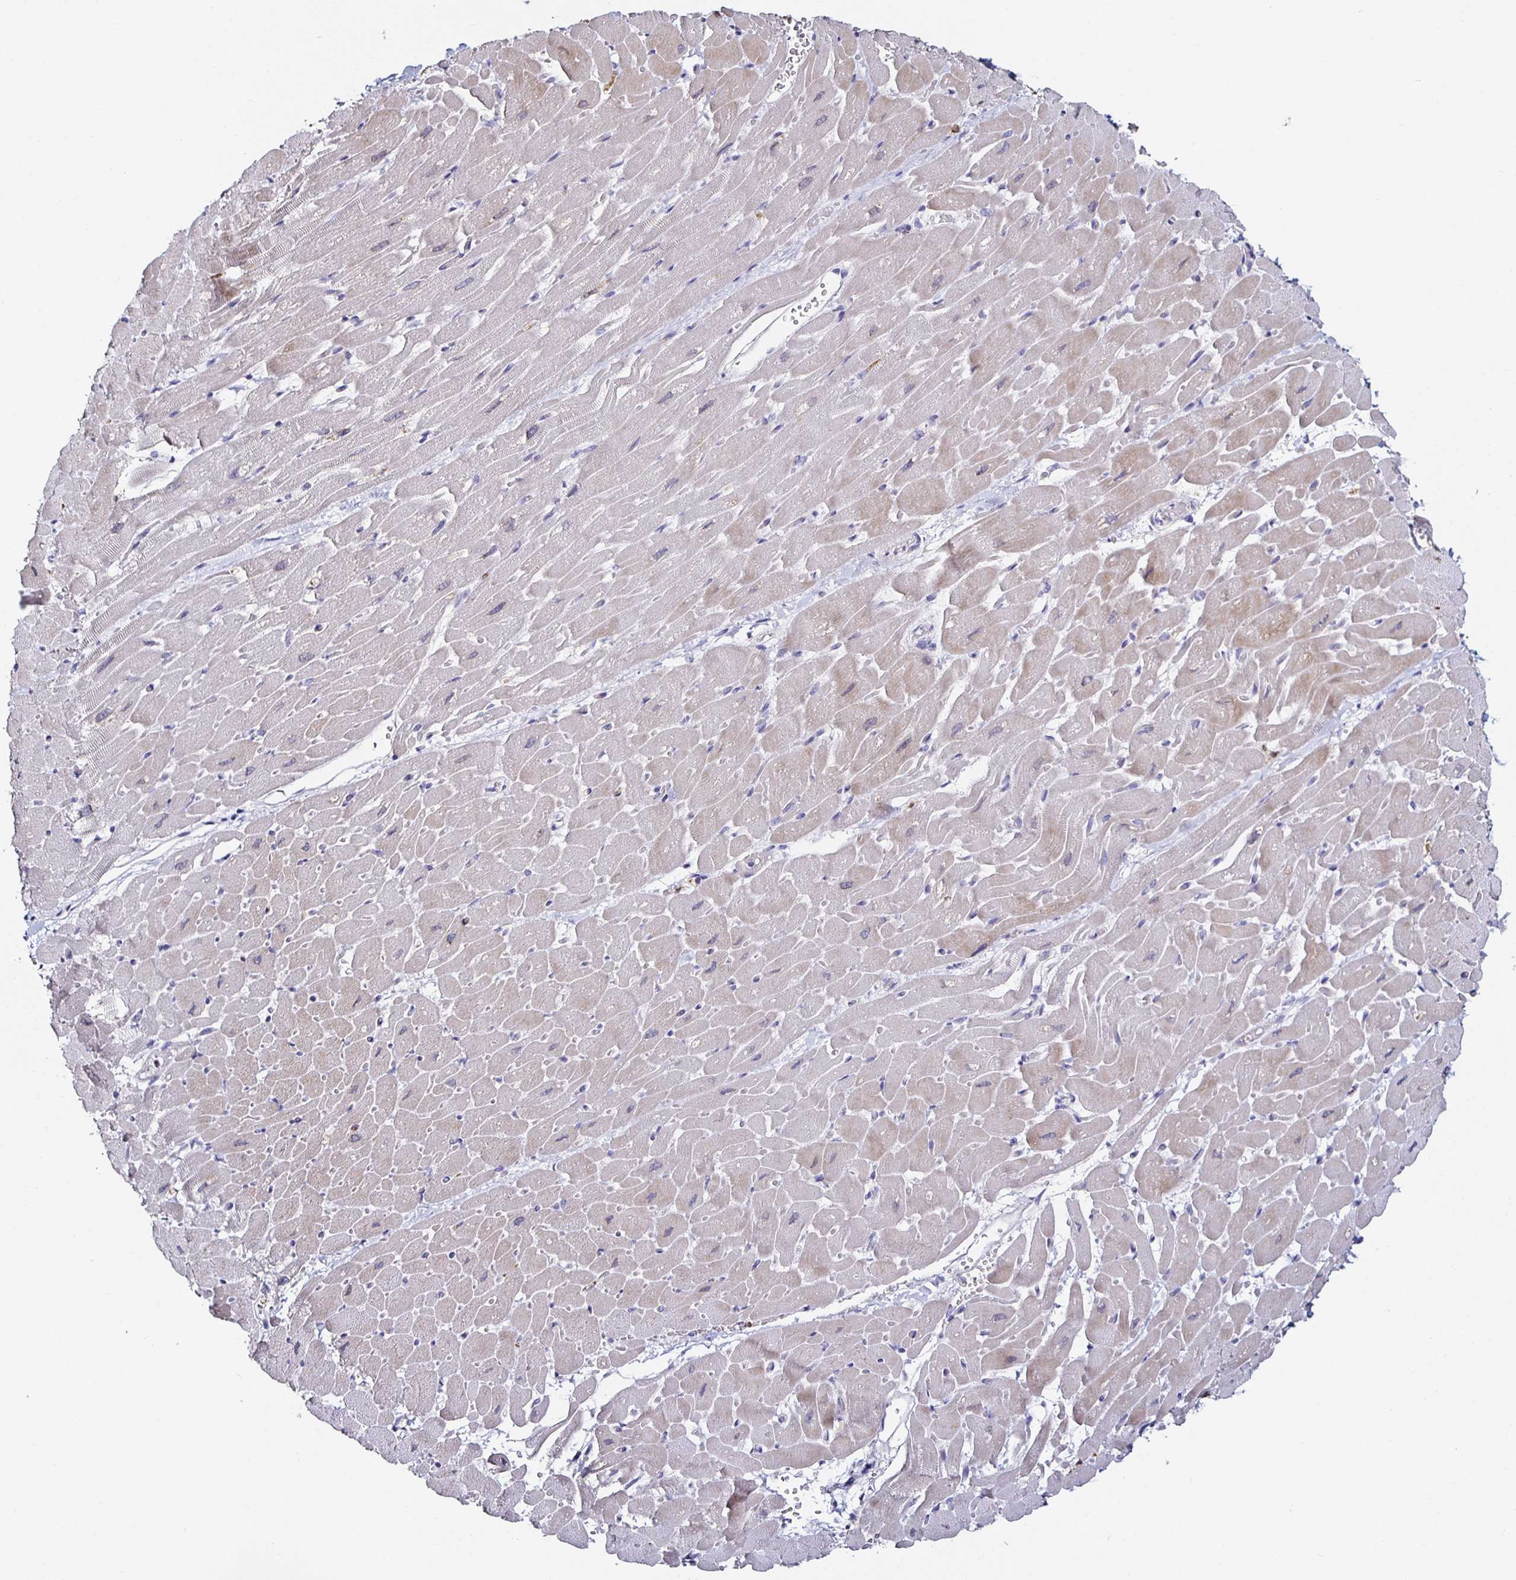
{"staining": {"intensity": "weak", "quantity": "<25%", "location": "cytoplasmic/membranous"}, "tissue": "heart muscle", "cell_type": "Cardiomyocytes", "image_type": "normal", "snomed": [{"axis": "morphology", "description": "Normal tissue, NOS"}, {"axis": "topography", "description": "Heart"}], "caption": "This is an IHC image of unremarkable human heart muscle. There is no expression in cardiomyocytes.", "gene": "TLR4", "patient": {"sex": "male", "age": 37}}